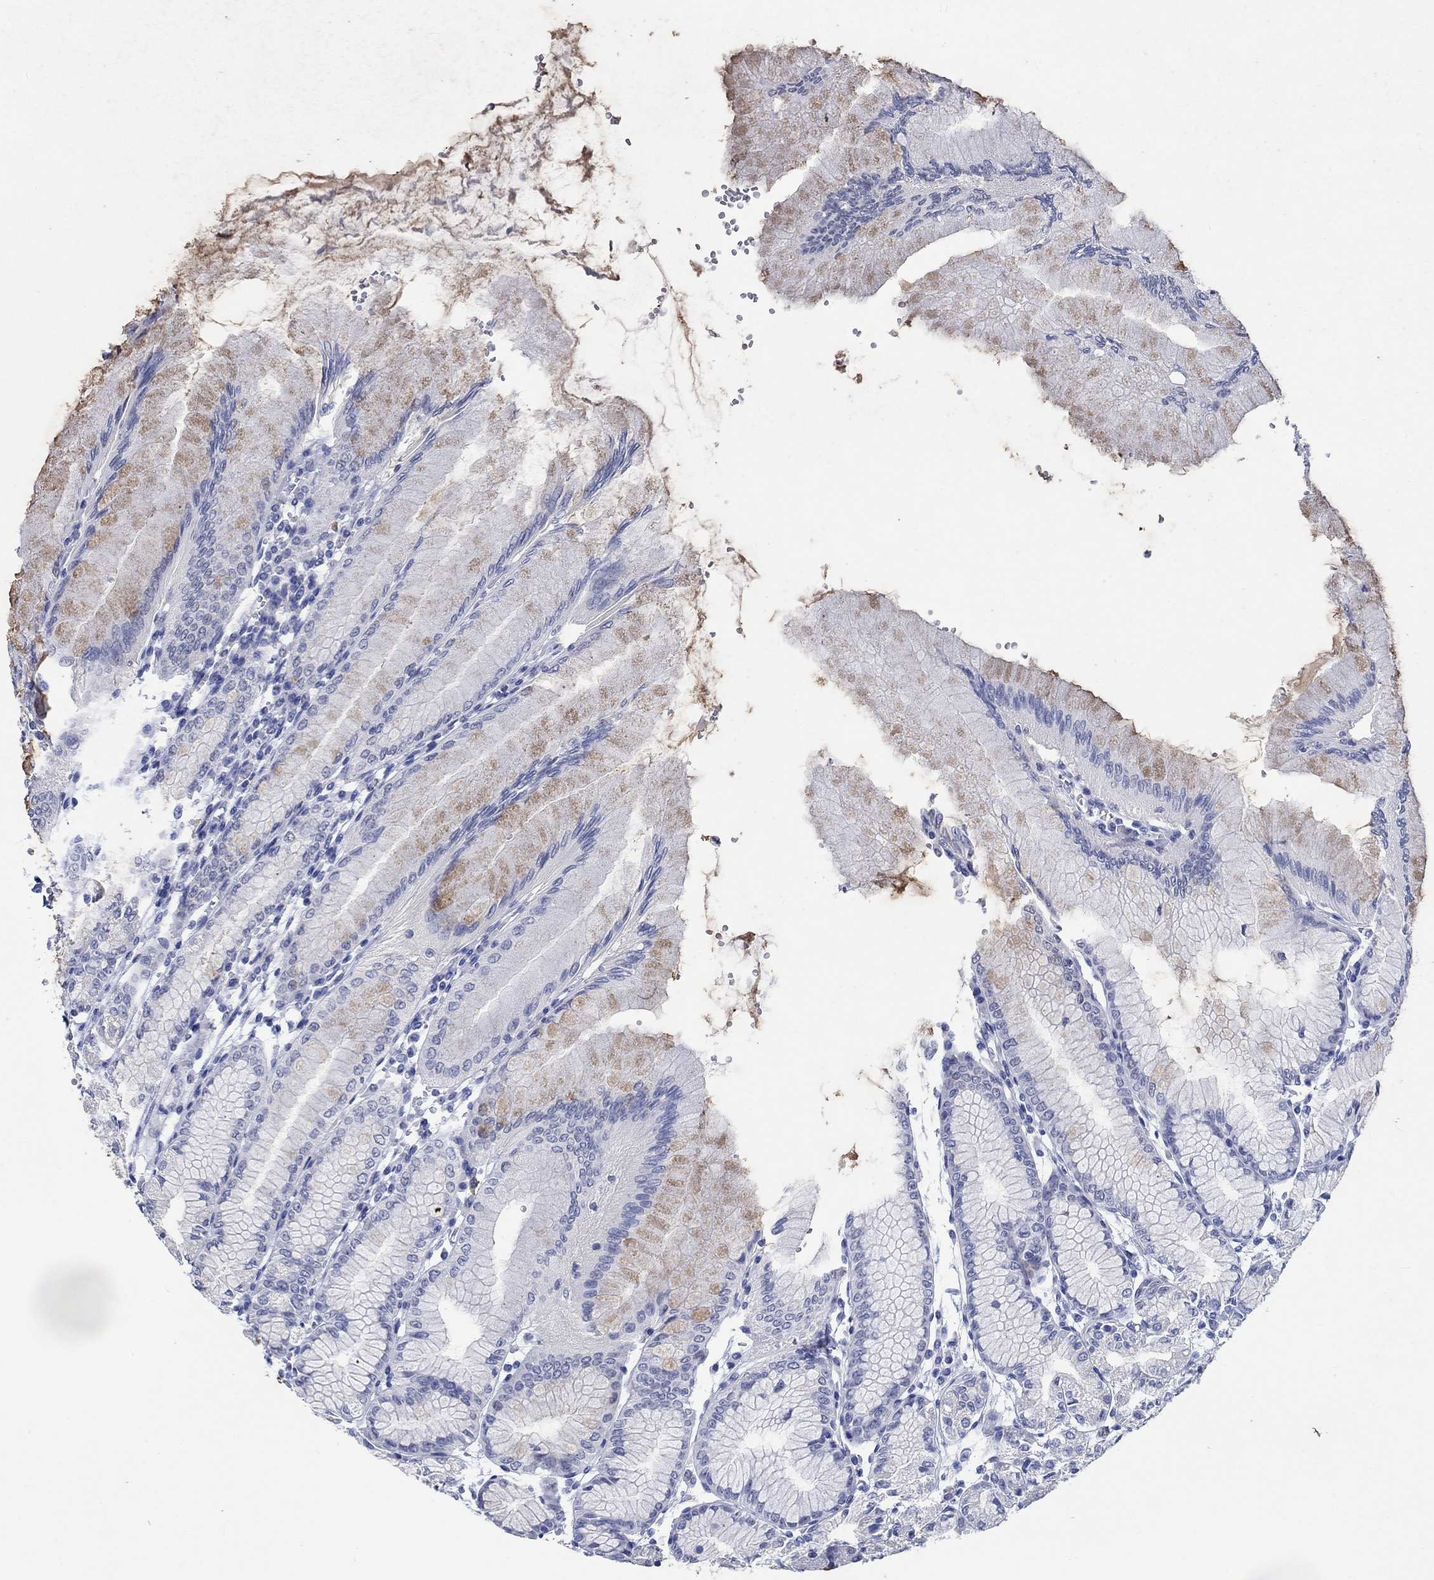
{"staining": {"intensity": "weak", "quantity": "<25%", "location": "cytoplasmic/membranous"}, "tissue": "stomach", "cell_type": "Glandular cells", "image_type": "normal", "snomed": [{"axis": "morphology", "description": "Normal tissue, NOS"}, {"axis": "topography", "description": "Skeletal muscle"}, {"axis": "topography", "description": "Stomach"}], "caption": "The image demonstrates no staining of glandular cells in benign stomach.", "gene": "C4orf47", "patient": {"sex": "female", "age": 57}}